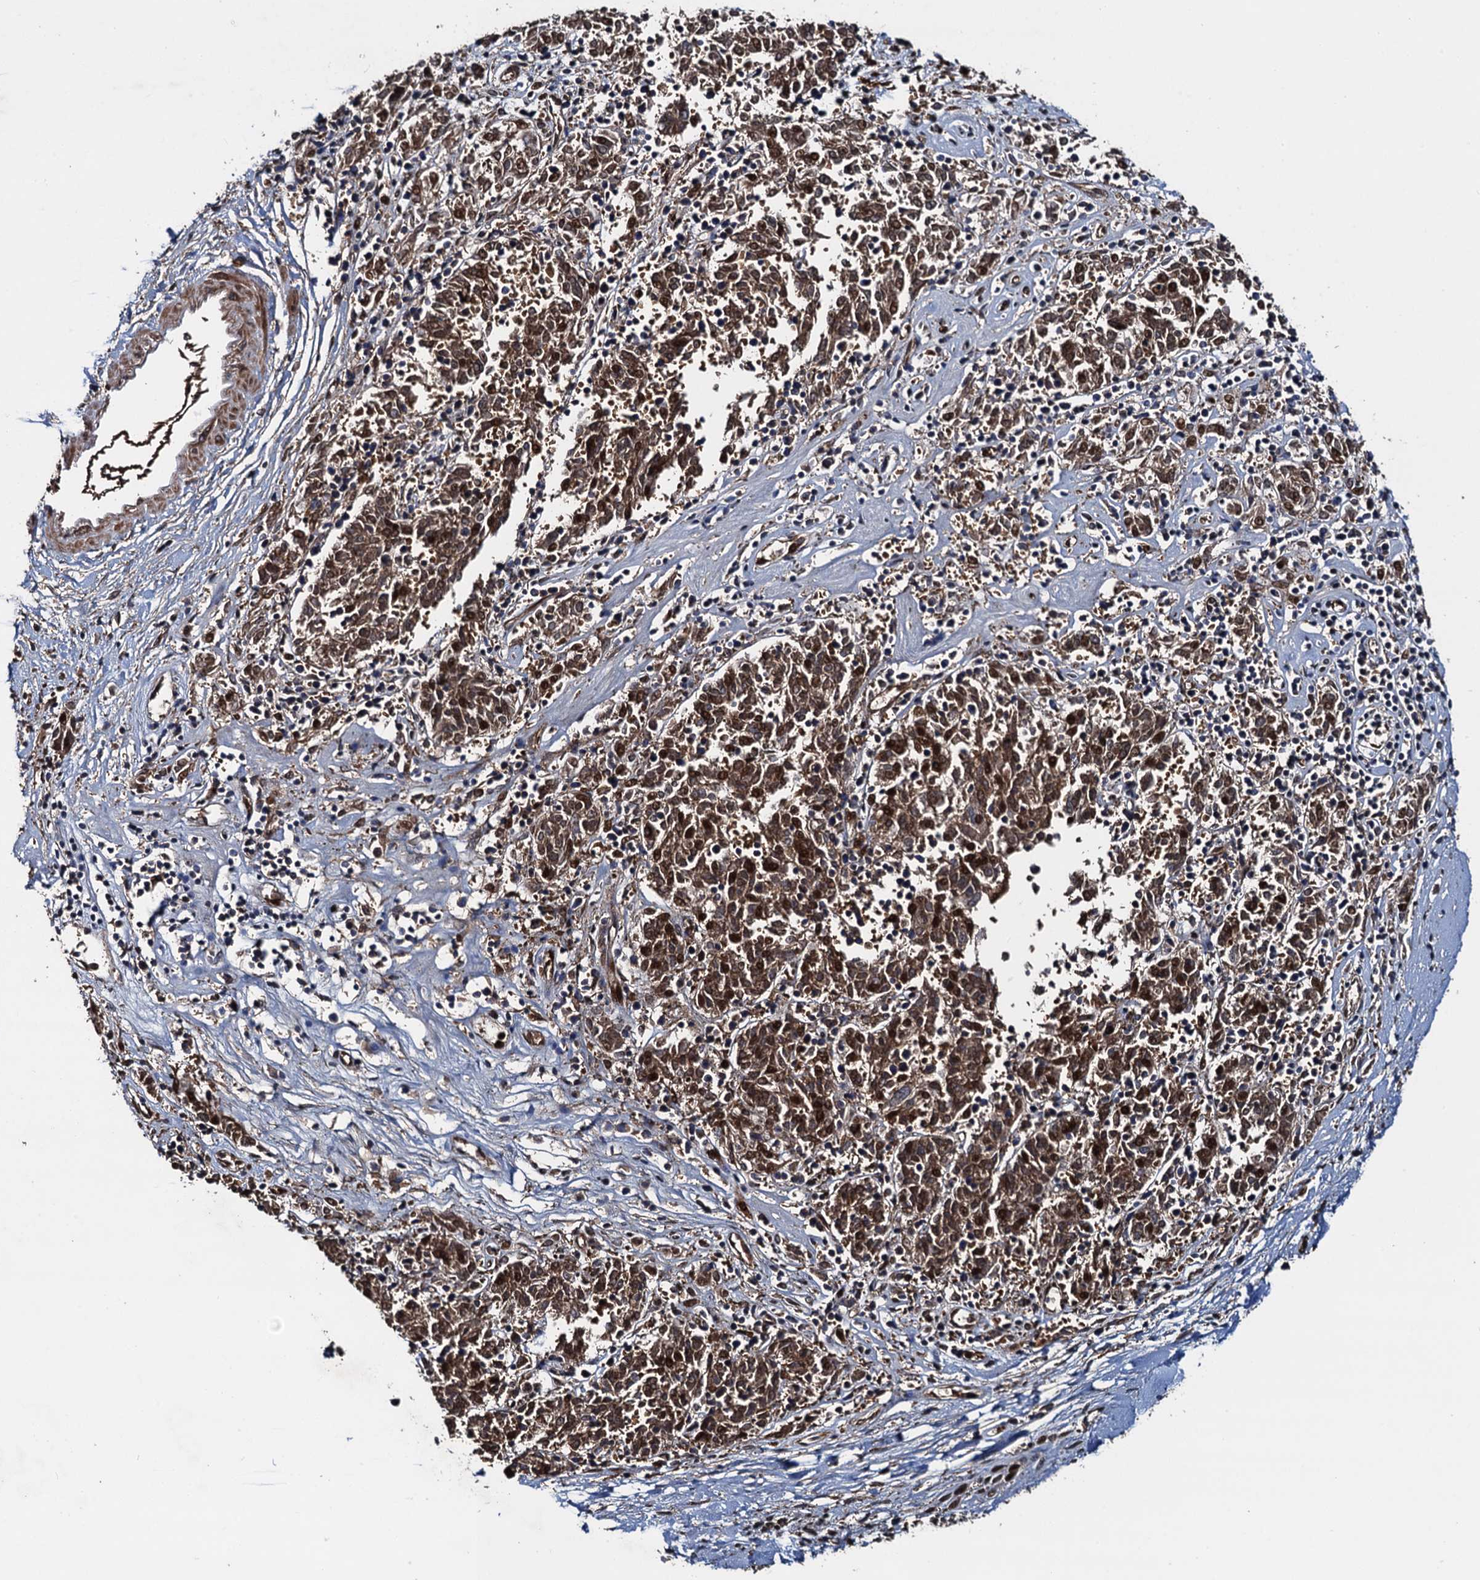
{"staining": {"intensity": "strong", "quantity": ">75%", "location": "cytoplasmic/membranous,nuclear"}, "tissue": "melanoma", "cell_type": "Tumor cells", "image_type": "cancer", "snomed": [{"axis": "morphology", "description": "Malignant melanoma, NOS"}, {"axis": "topography", "description": "Skin"}], "caption": "Melanoma stained with a protein marker displays strong staining in tumor cells.", "gene": "RHOBTB1", "patient": {"sex": "female", "age": 72}}